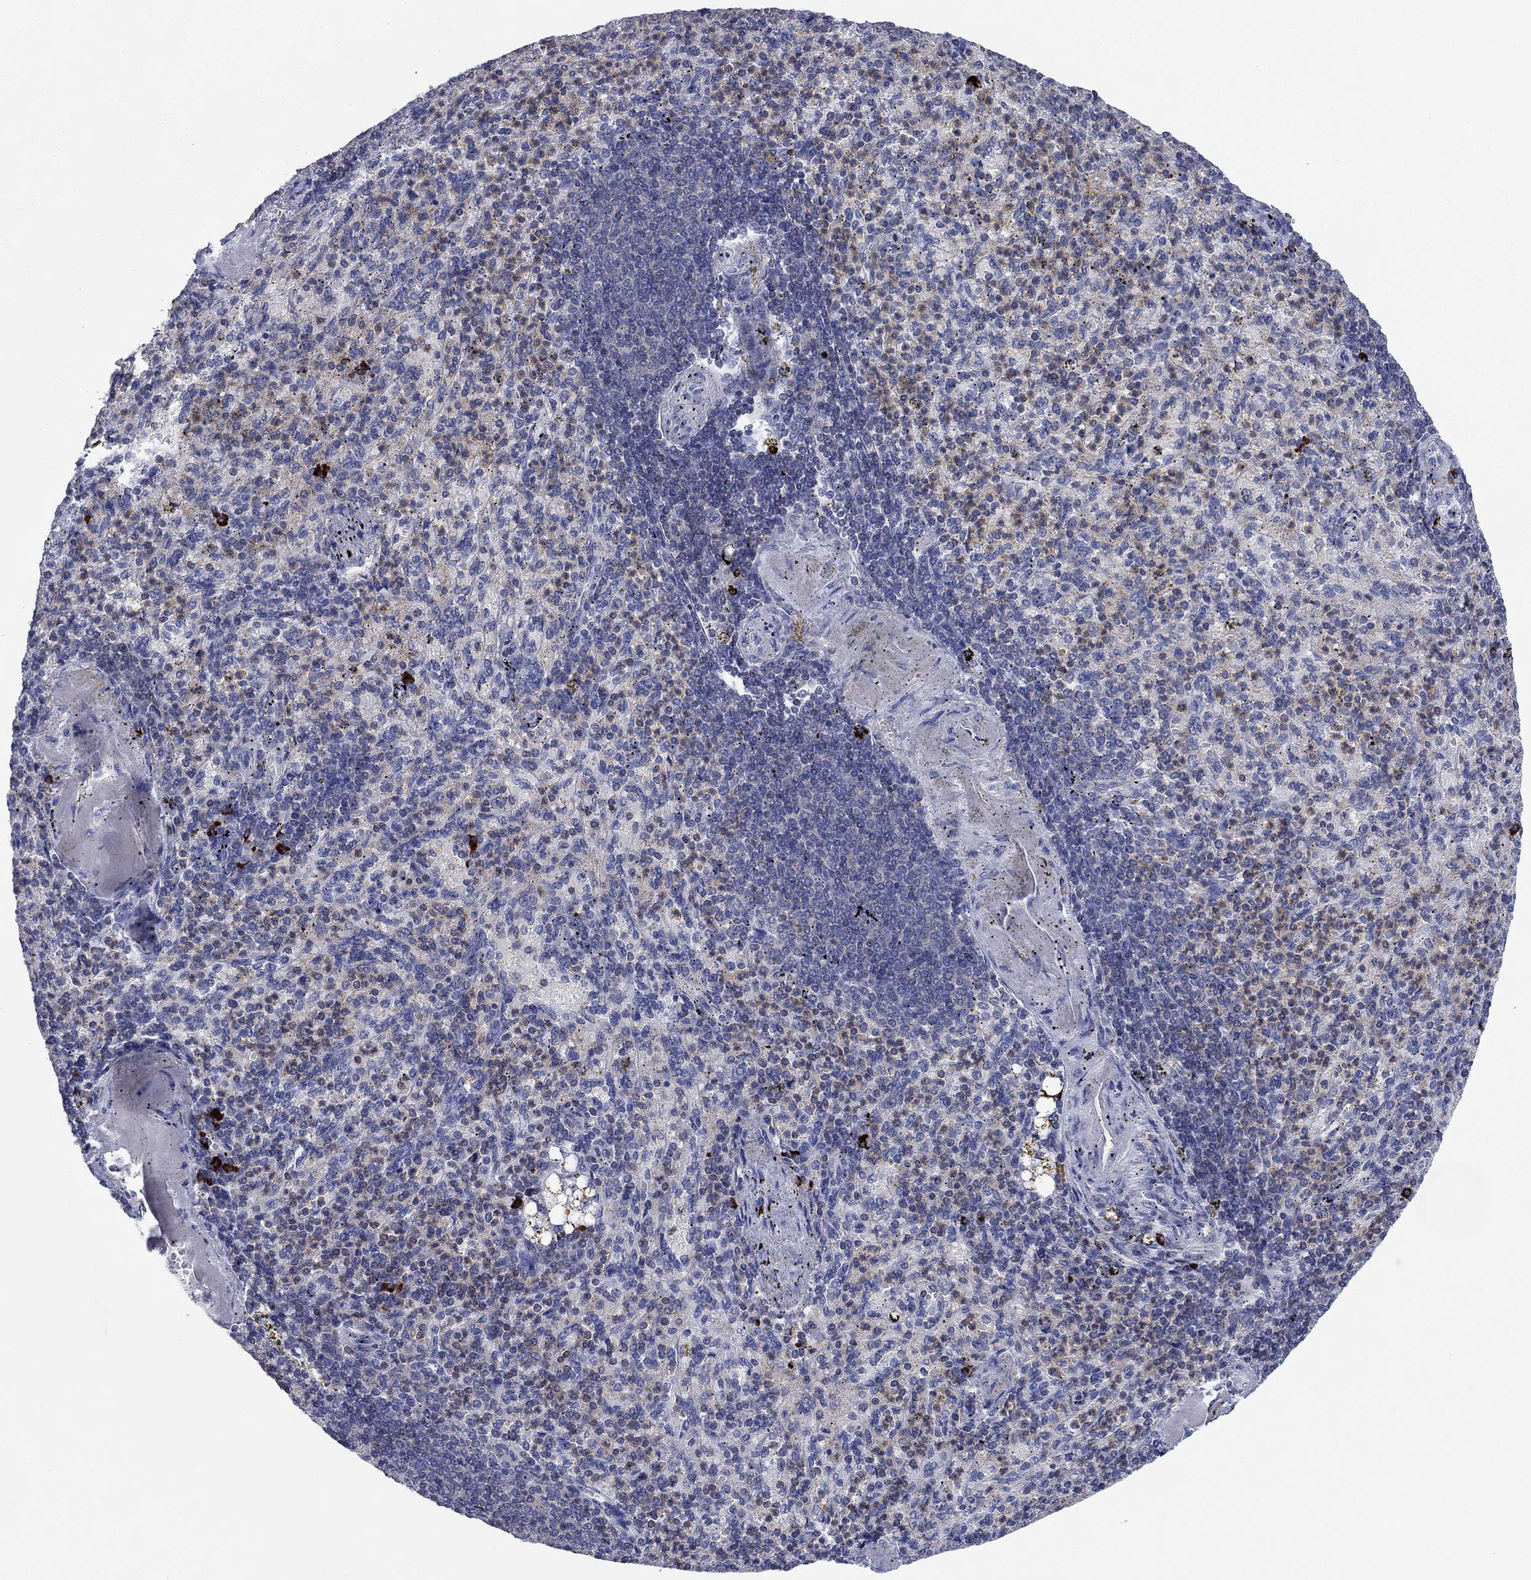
{"staining": {"intensity": "weak", "quantity": "25%-75%", "location": "cytoplasmic/membranous"}, "tissue": "spleen", "cell_type": "Cells in red pulp", "image_type": "normal", "snomed": [{"axis": "morphology", "description": "Normal tissue, NOS"}, {"axis": "topography", "description": "Spleen"}], "caption": "Immunohistochemical staining of benign human spleen displays low levels of weak cytoplasmic/membranous positivity in about 25%-75% of cells in red pulp.", "gene": "PVR", "patient": {"sex": "female", "age": 74}}